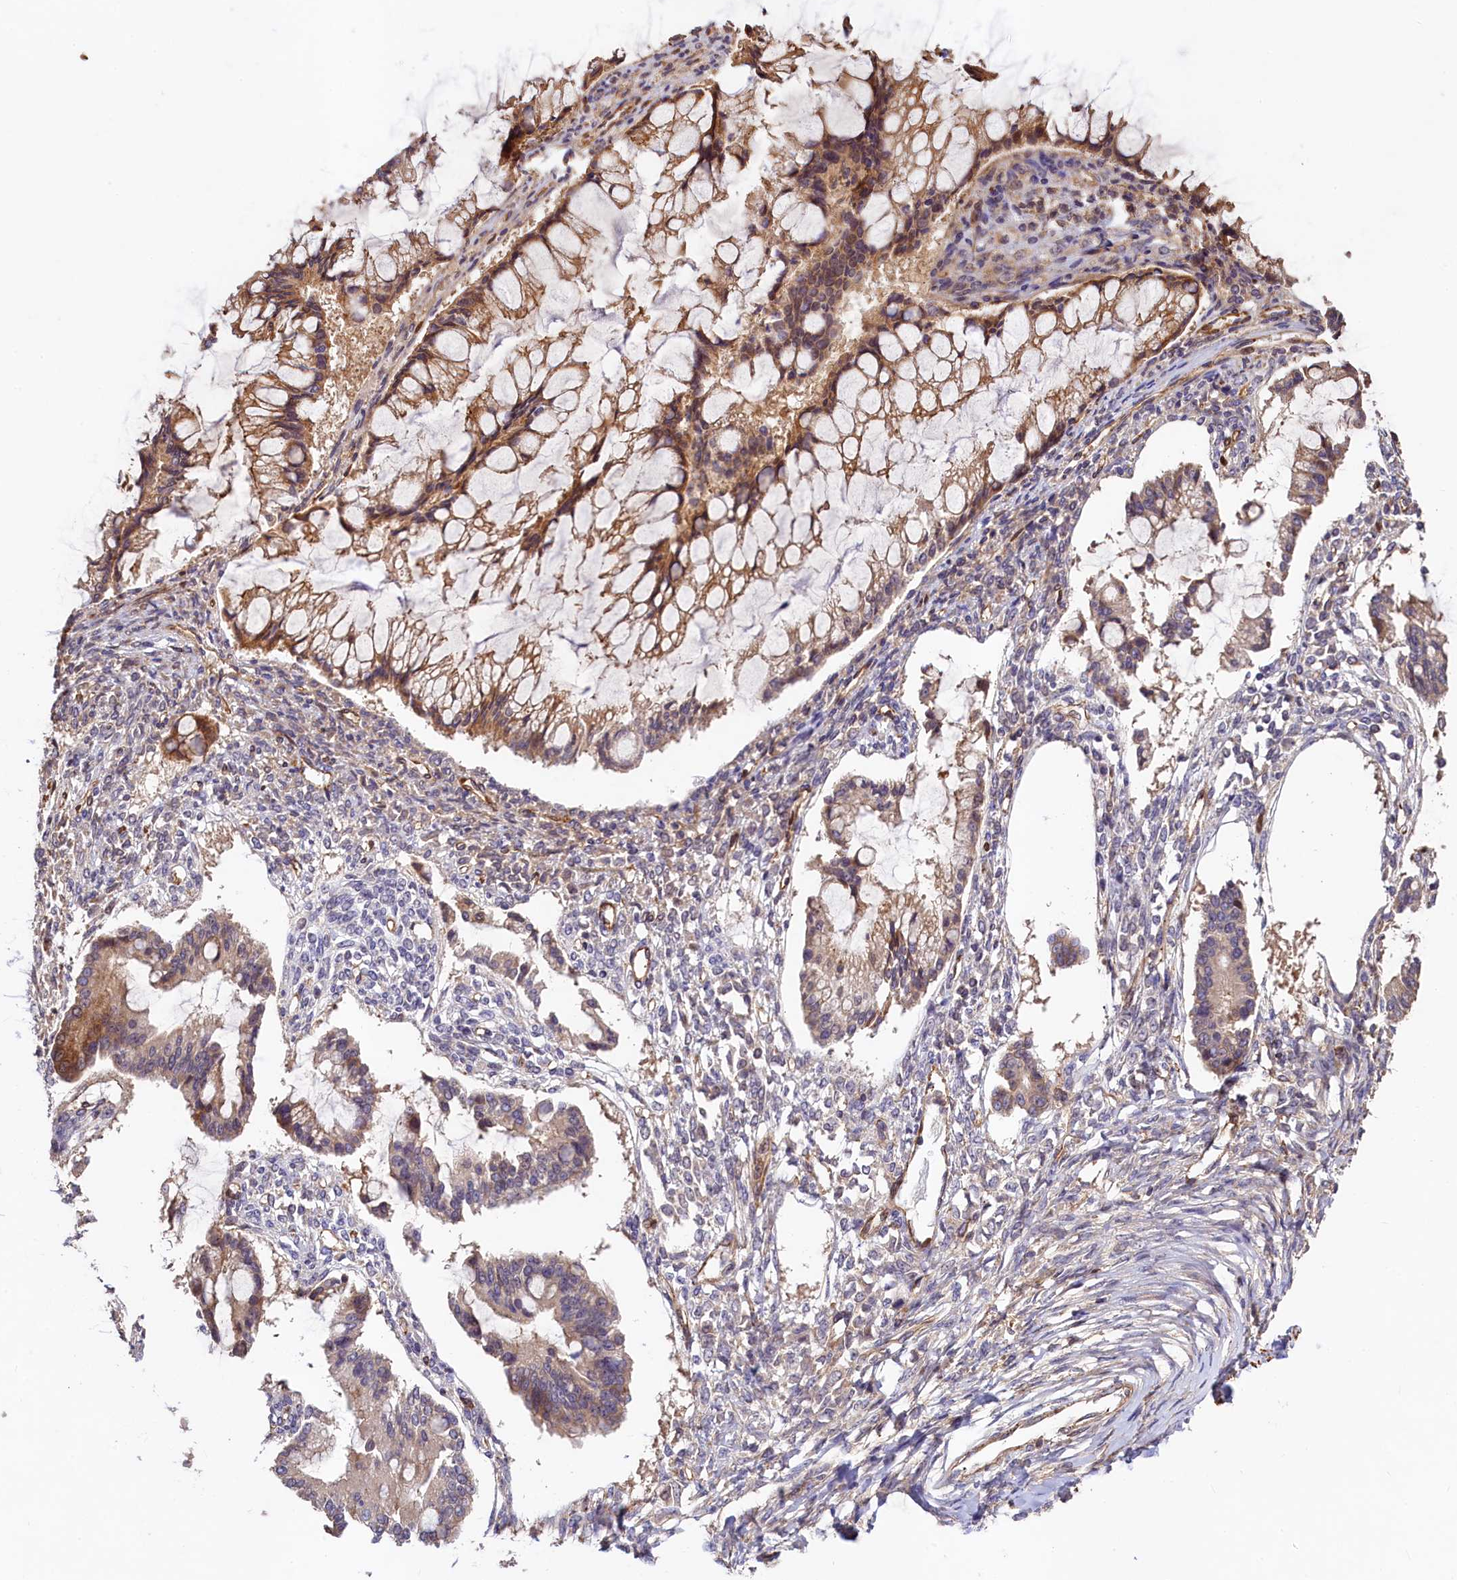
{"staining": {"intensity": "moderate", "quantity": ">75%", "location": "cytoplasmic/membranous"}, "tissue": "ovarian cancer", "cell_type": "Tumor cells", "image_type": "cancer", "snomed": [{"axis": "morphology", "description": "Cystadenocarcinoma, mucinous, NOS"}, {"axis": "topography", "description": "Ovary"}], "caption": "Protein expression analysis of human ovarian mucinous cystadenocarcinoma reveals moderate cytoplasmic/membranous positivity in approximately >75% of tumor cells.", "gene": "KLHDC4", "patient": {"sex": "female", "age": 73}}